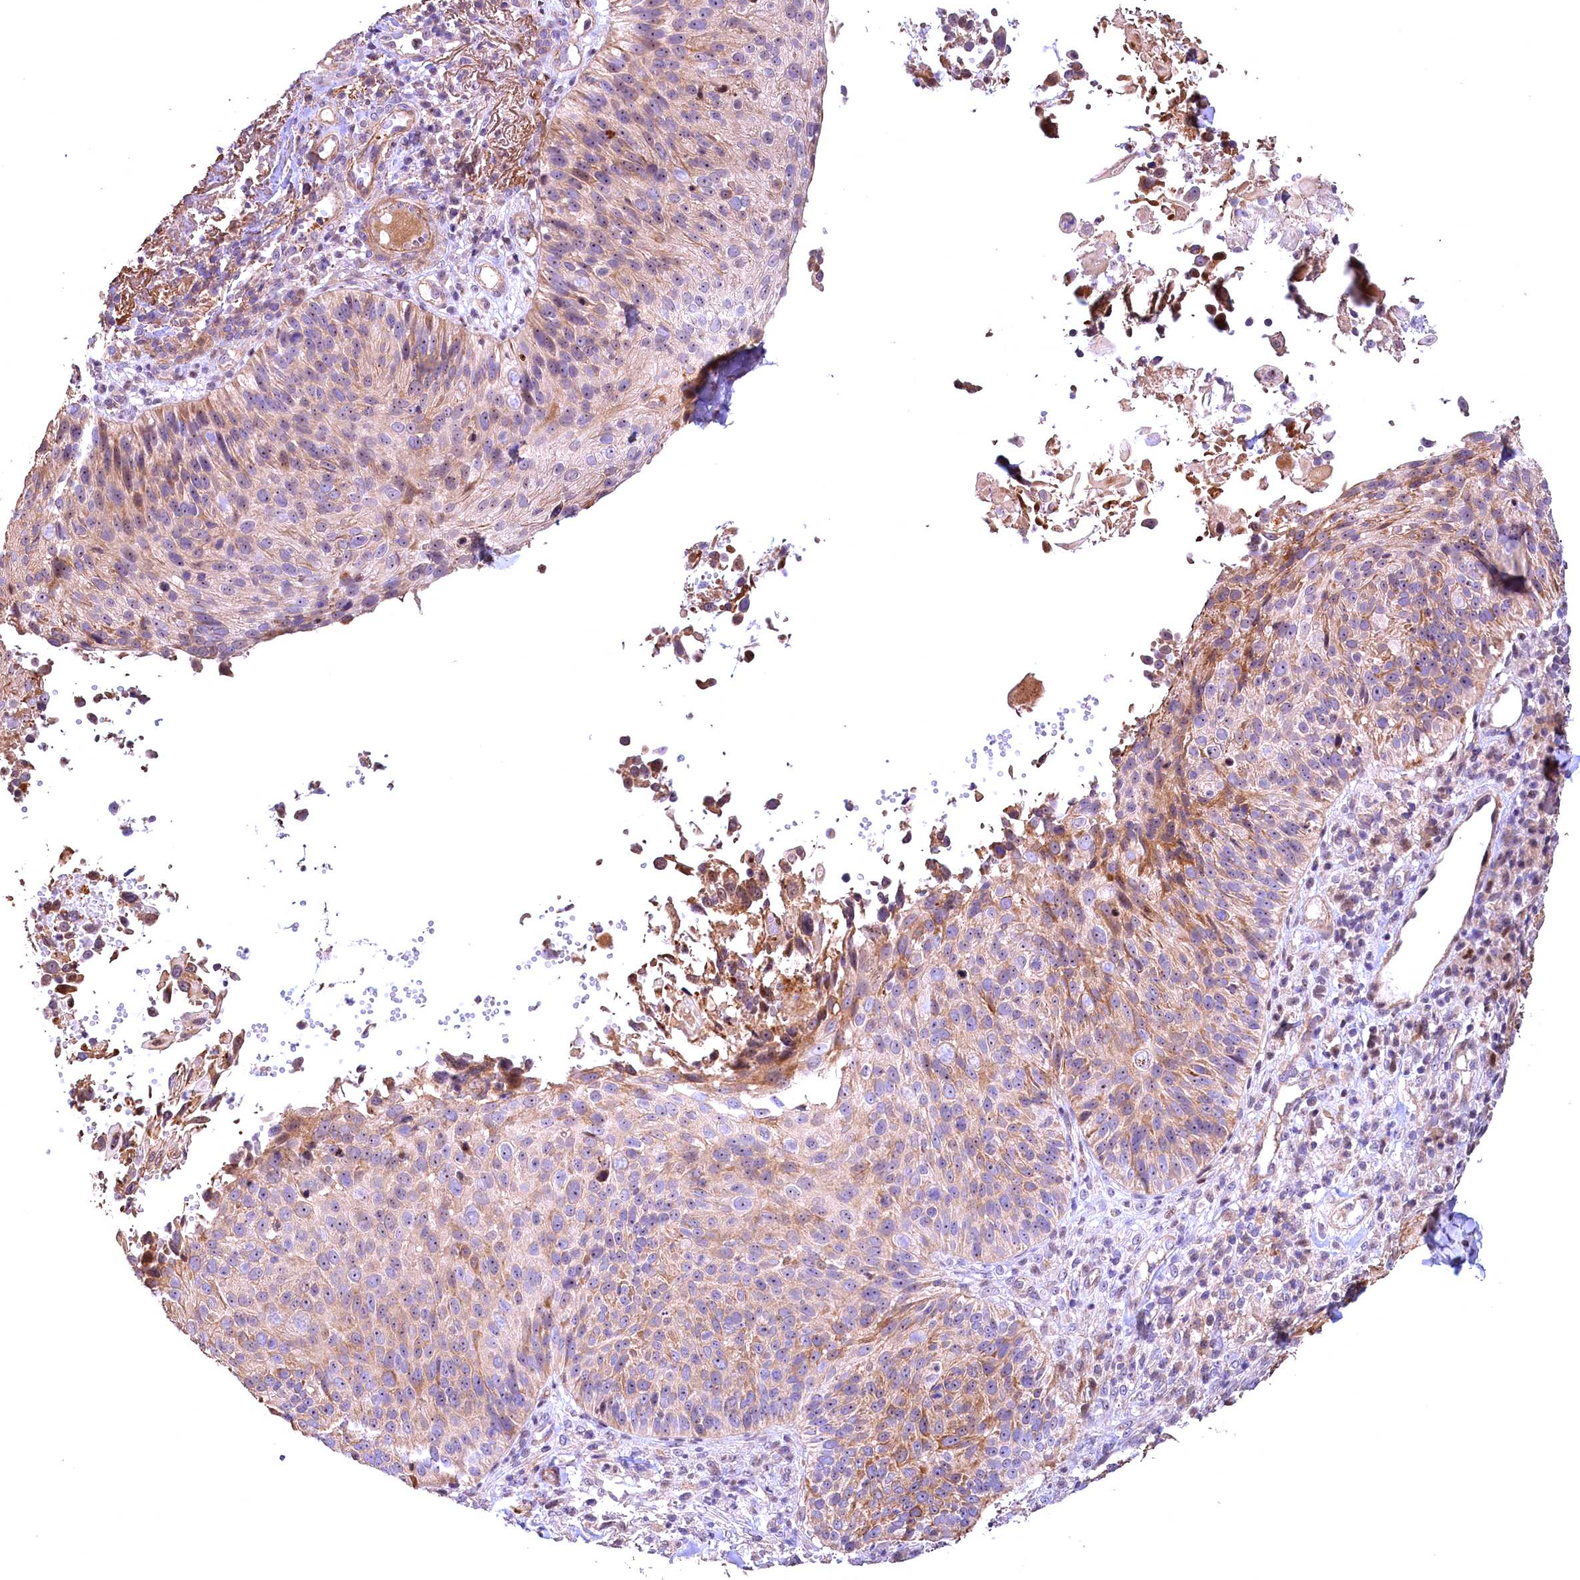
{"staining": {"intensity": "moderate", "quantity": "25%-75%", "location": "cytoplasmic/membranous"}, "tissue": "cervical cancer", "cell_type": "Tumor cells", "image_type": "cancer", "snomed": [{"axis": "morphology", "description": "Squamous cell carcinoma, NOS"}, {"axis": "topography", "description": "Cervix"}], "caption": "Cervical cancer tissue reveals moderate cytoplasmic/membranous staining in about 25%-75% of tumor cells The staining was performed using DAB (3,3'-diaminobenzidine) to visualize the protein expression in brown, while the nuclei were stained in blue with hematoxylin (Magnification: 20x).", "gene": "FUZ", "patient": {"sex": "female", "age": 74}}